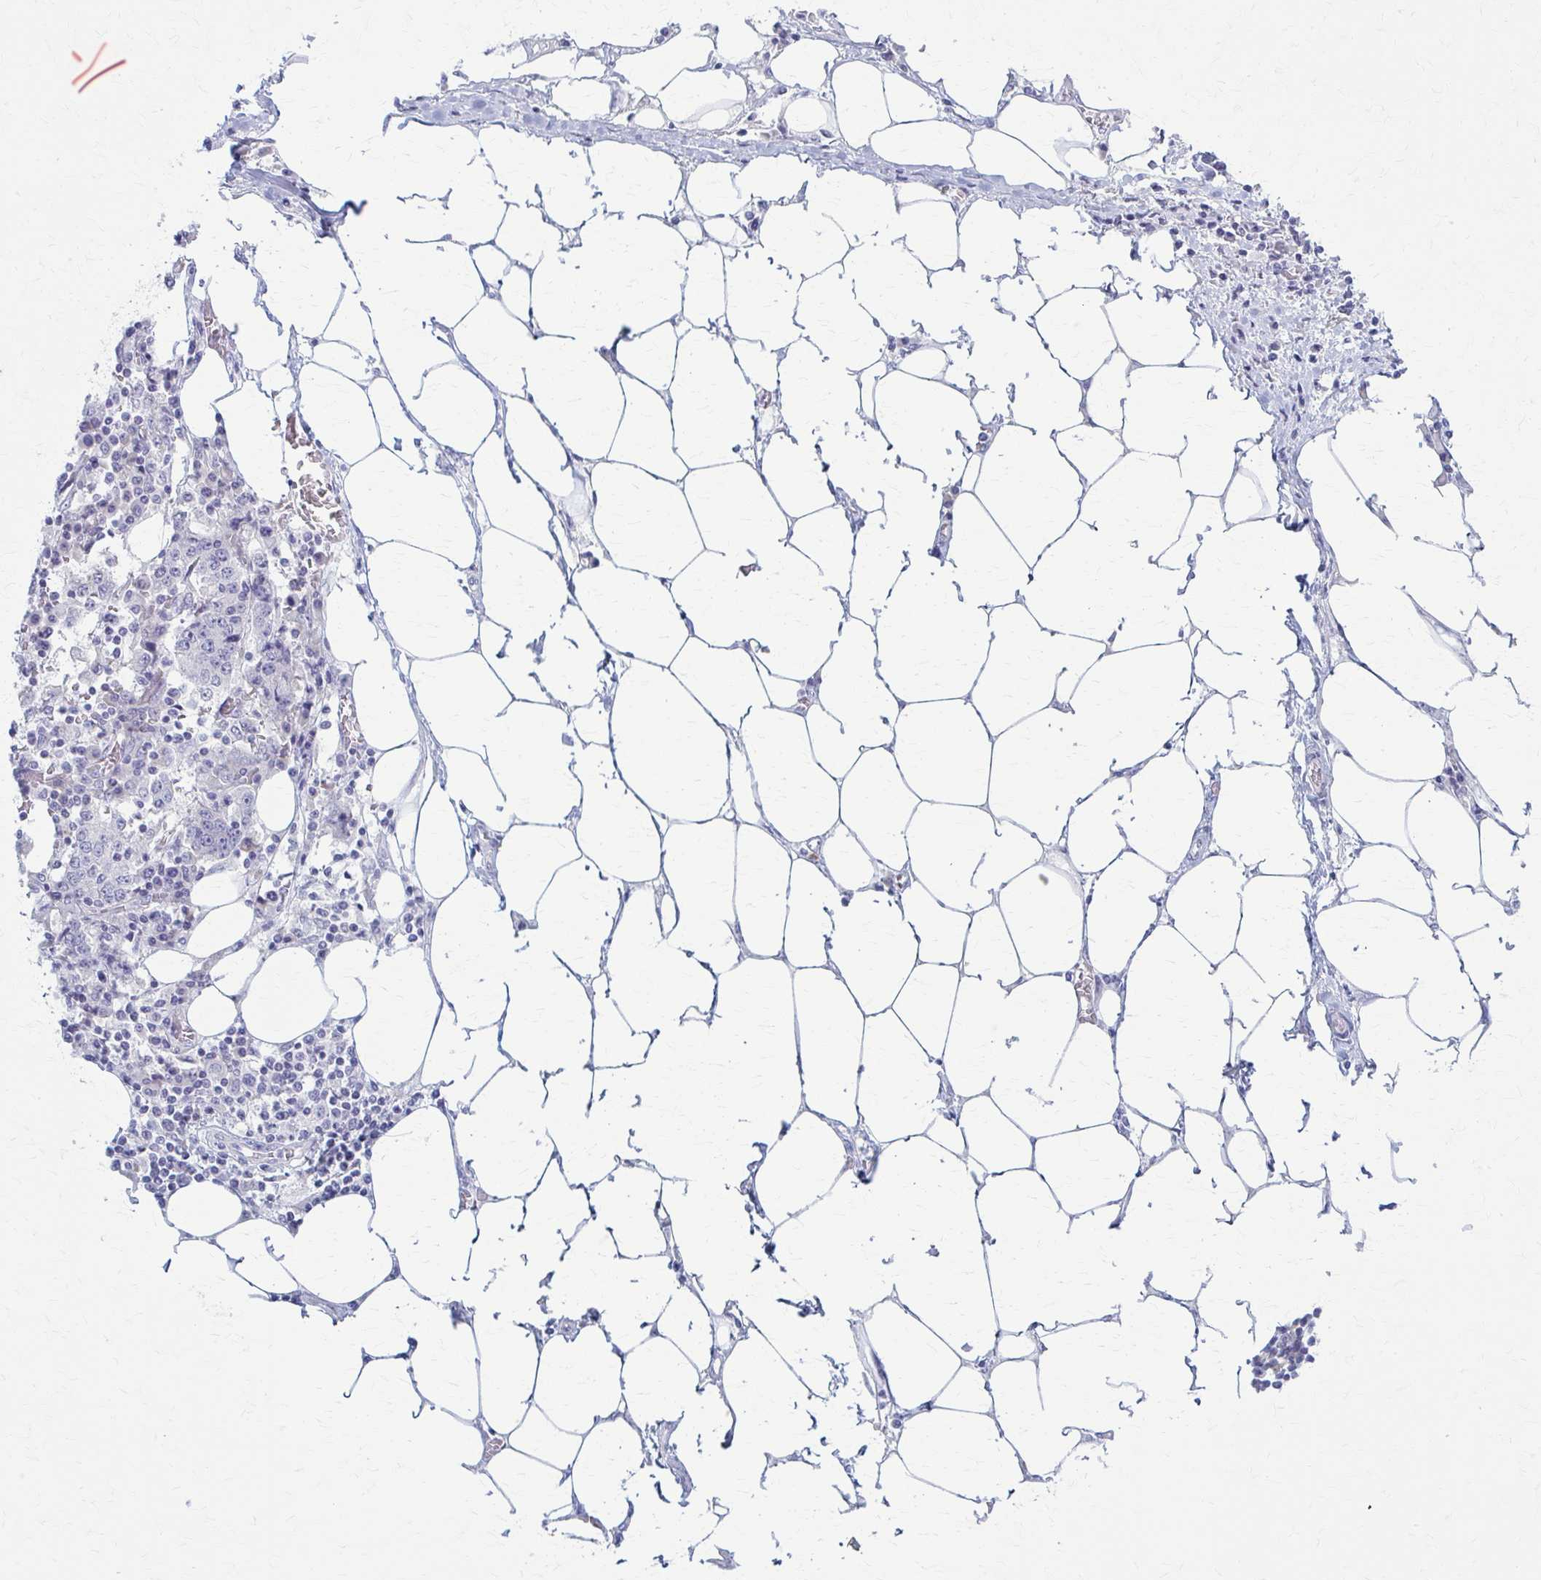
{"staining": {"intensity": "negative", "quantity": "none", "location": "none"}, "tissue": "stomach cancer", "cell_type": "Tumor cells", "image_type": "cancer", "snomed": [{"axis": "morphology", "description": "Adenocarcinoma, NOS"}, {"axis": "topography", "description": "Stomach"}], "caption": "Immunohistochemical staining of stomach cancer reveals no significant positivity in tumor cells.", "gene": "PRKRA", "patient": {"sex": "male", "age": 59}}